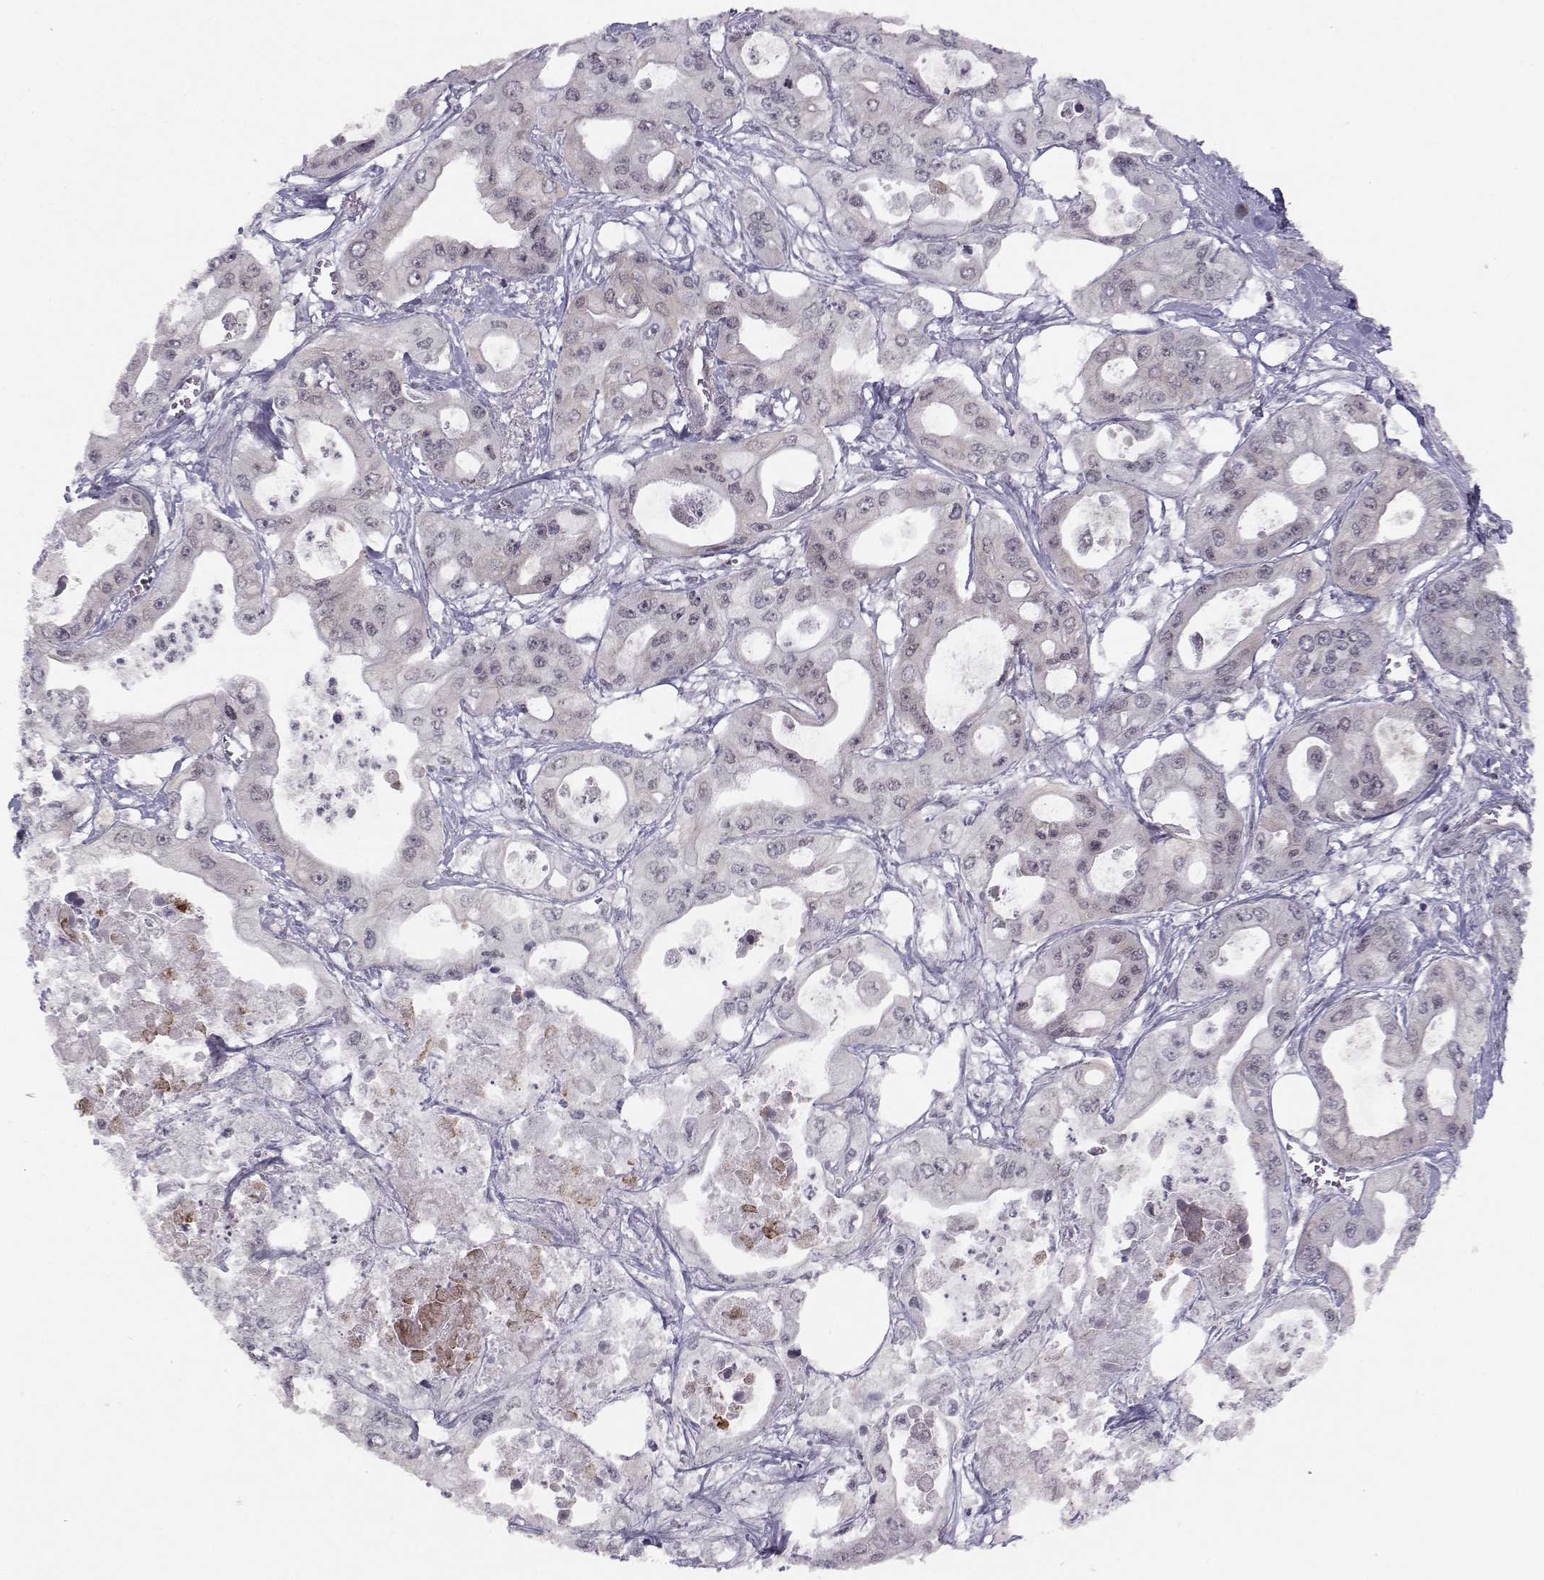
{"staining": {"intensity": "negative", "quantity": "none", "location": "none"}, "tissue": "pancreatic cancer", "cell_type": "Tumor cells", "image_type": "cancer", "snomed": [{"axis": "morphology", "description": "Adenocarcinoma, NOS"}, {"axis": "topography", "description": "Pancreas"}], "caption": "DAB immunohistochemical staining of pancreatic cancer displays no significant staining in tumor cells. (DAB (3,3'-diaminobenzidine) immunohistochemistry (IHC) with hematoxylin counter stain).", "gene": "KIF13B", "patient": {"sex": "male", "age": 70}}